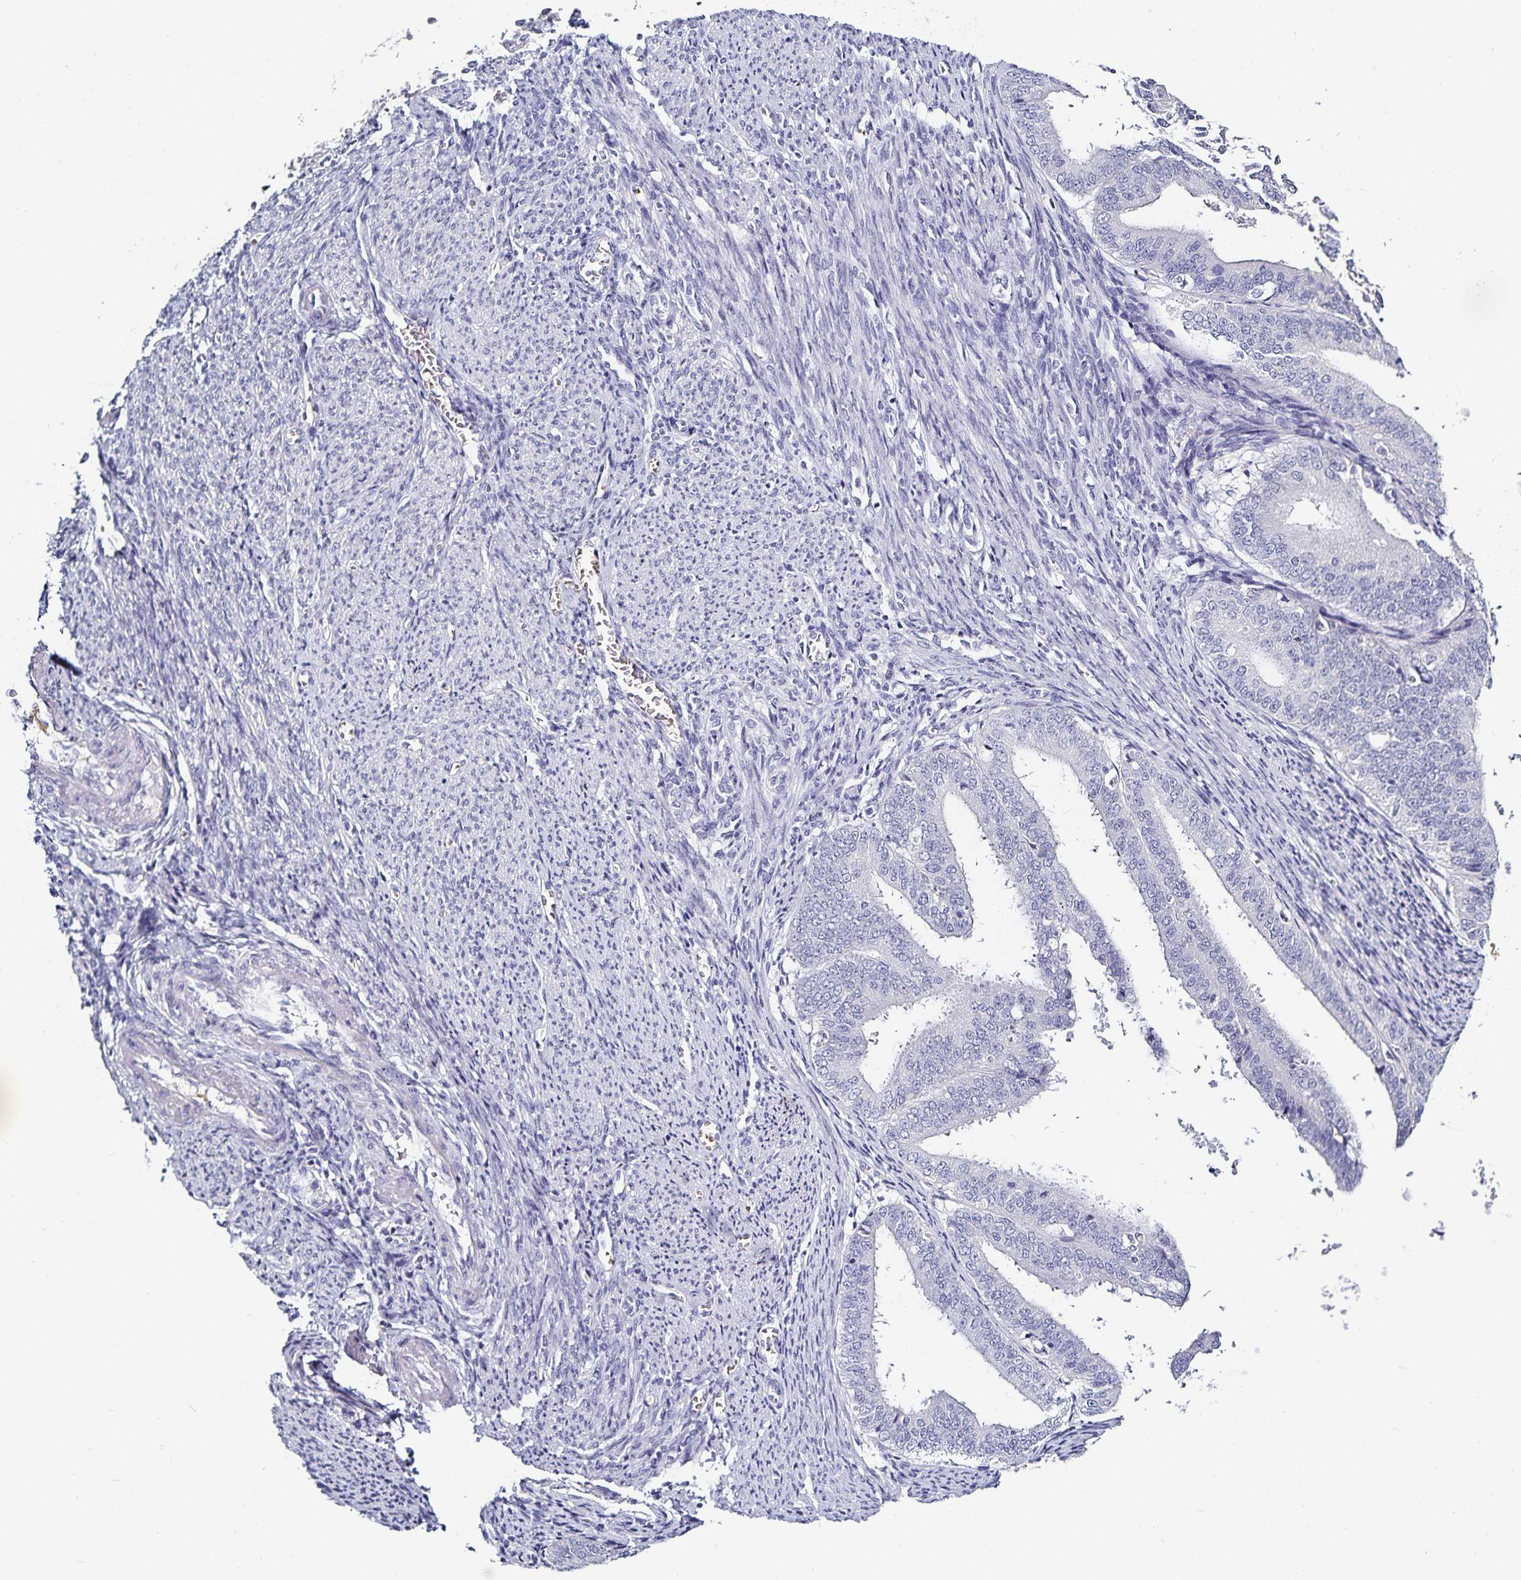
{"staining": {"intensity": "negative", "quantity": "none", "location": "none"}, "tissue": "endometrial cancer", "cell_type": "Tumor cells", "image_type": "cancer", "snomed": [{"axis": "morphology", "description": "Adenocarcinoma, NOS"}, {"axis": "topography", "description": "Endometrium"}], "caption": "Tumor cells show no significant positivity in adenocarcinoma (endometrial).", "gene": "TTR", "patient": {"sex": "female", "age": 63}}